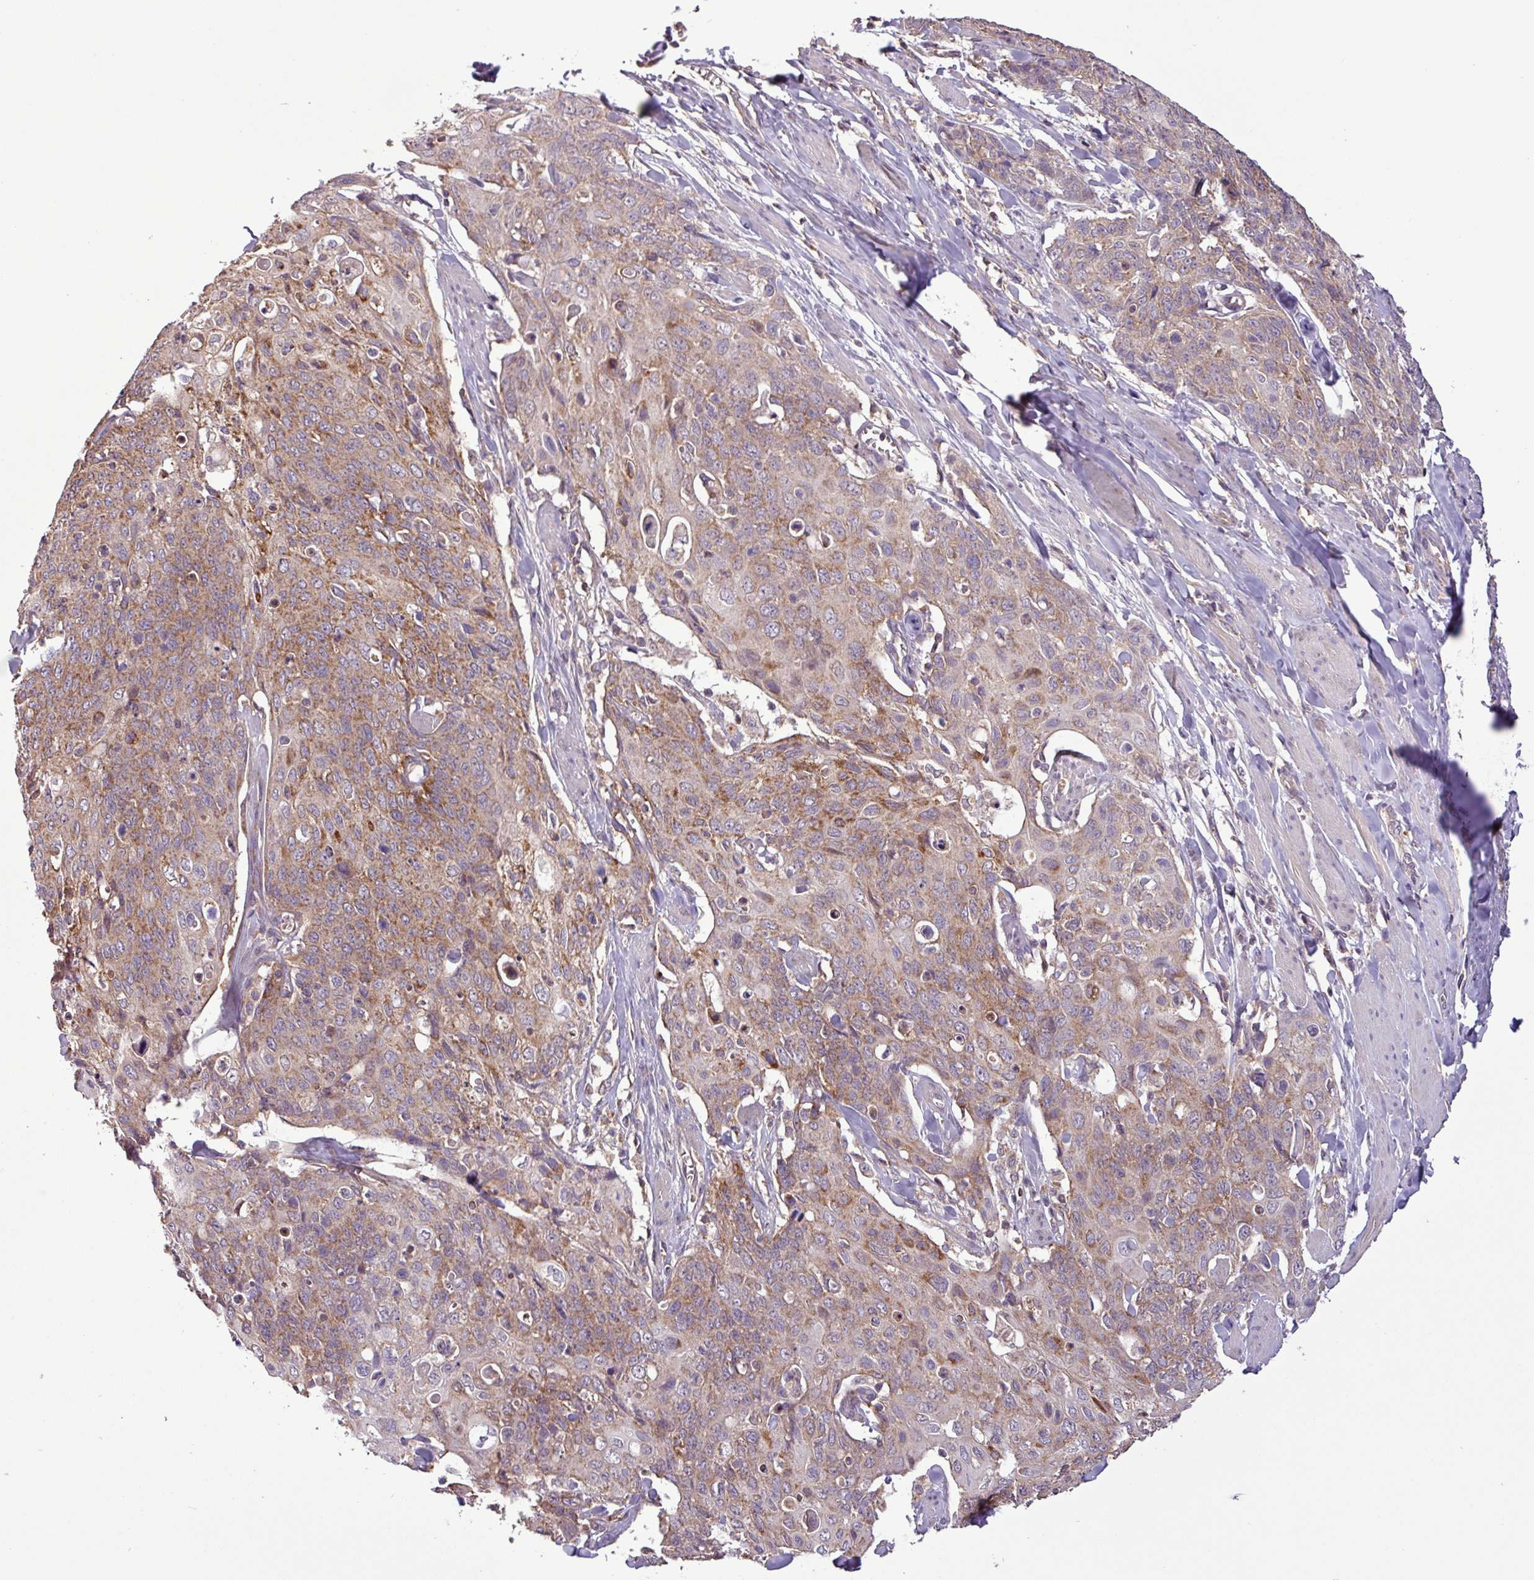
{"staining": {"intensity": "moderate", "quantity": ">75%", "location": "cytoplasmic/membranous"}, "tissue": "skin cancer", "cell_type": "Tumor cells", "image_type": "cancer", "snomed": [{"axis": "morphology", "description": "Squamous cell carcinoma, NOS"}, {"axis": "topography", "description": "Skin"}, {"axis": "topography", "description": "Vulva"}], "caption": "Moderate cytoplasmic/membranous expression for a protein is identified in approximately >75% of tumor cells of squamous cell carcinoma (skin) using IHC.", "gene": "MCTP2", "patient": {"sex": "female", "age": 85}}